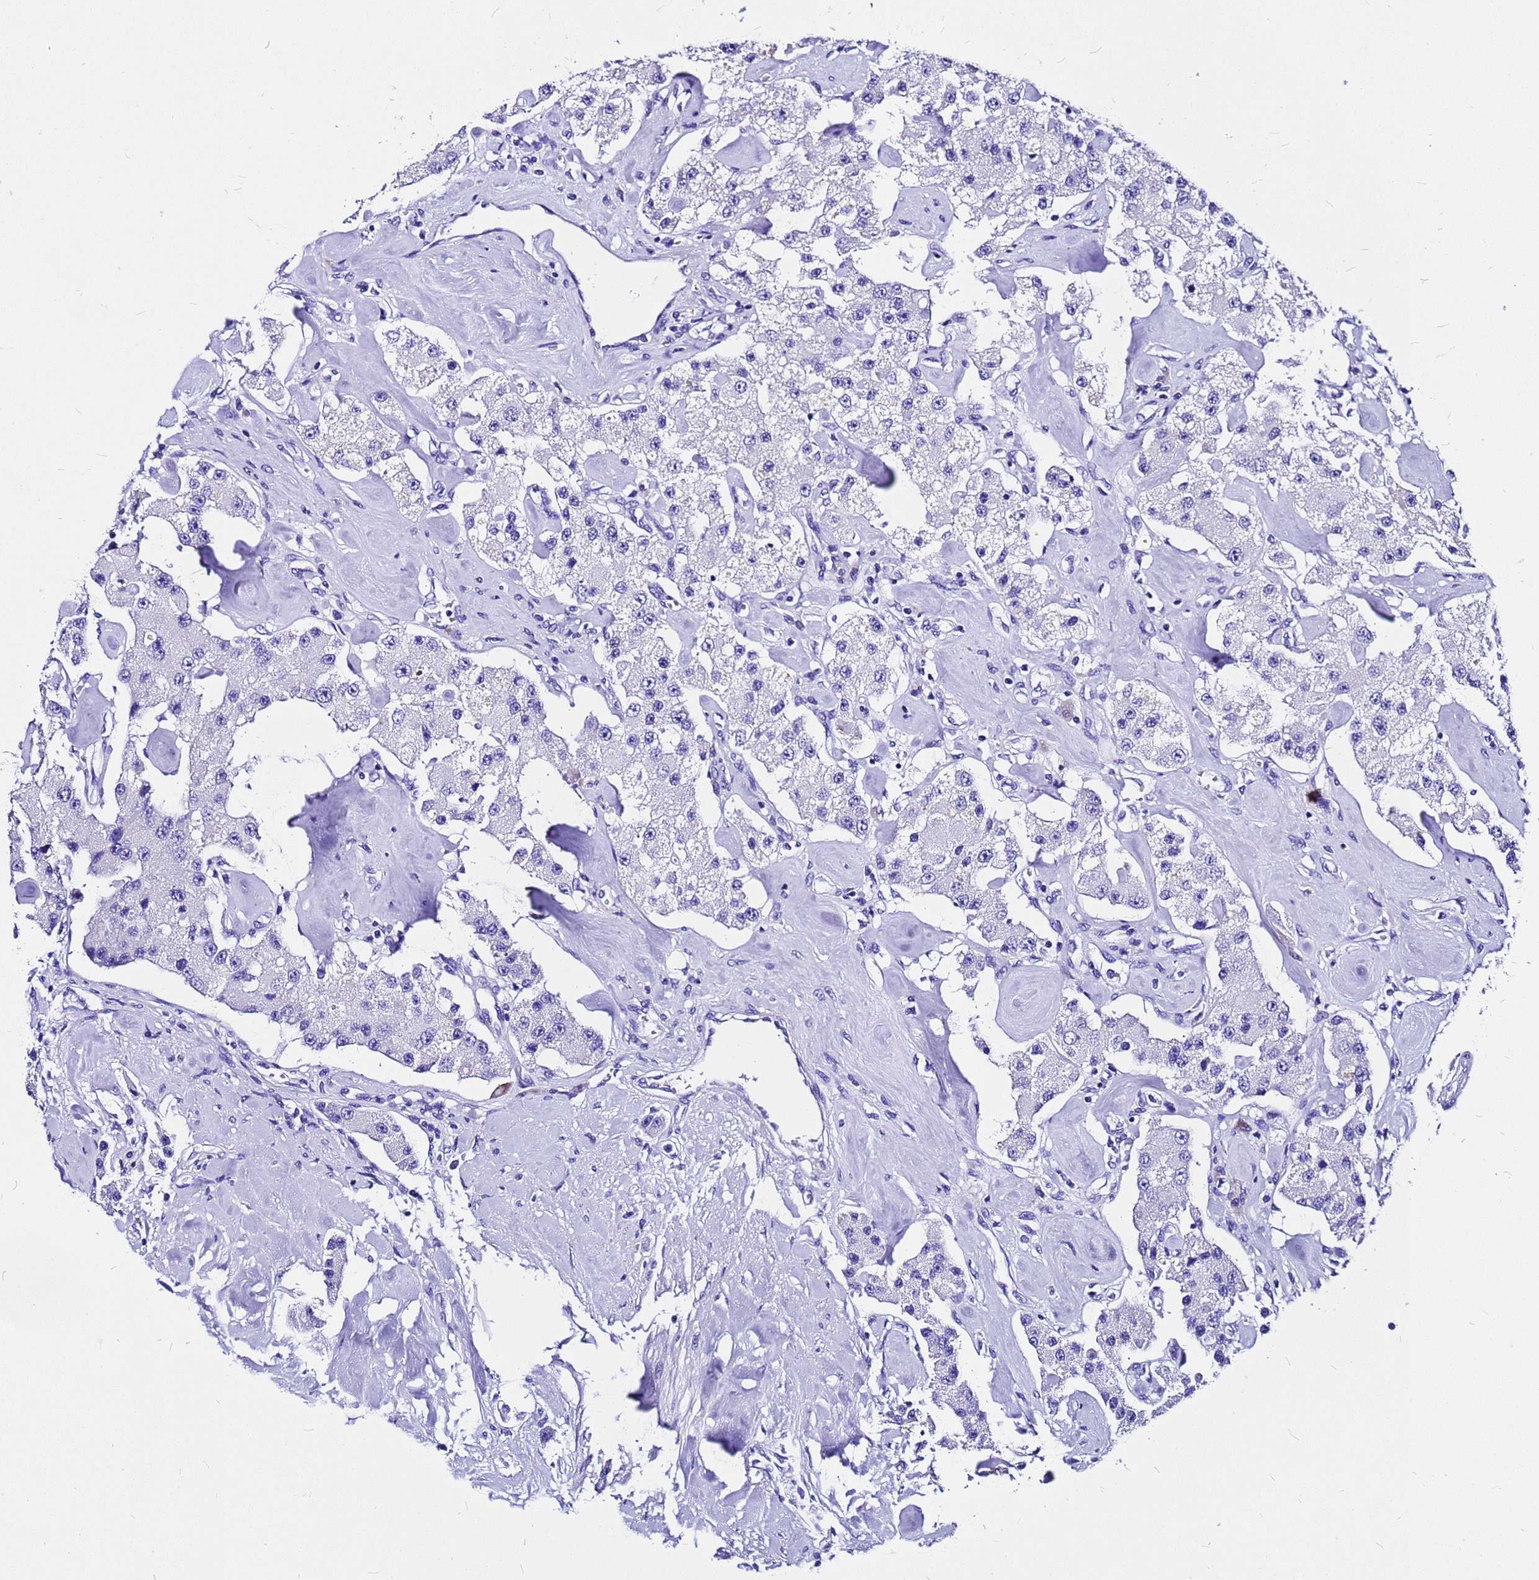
{"staining": {"intensity": "negative", "quantity": "none", "location": "none"}, "tissue": "carcinoid", "cell_type": "Tumor cells", "image_type": "cancer", "snomed": [{"axis": "morphology", "description": "Carcinoid, malignant, NOS"}, {"axis": "topography", "description": "Pancreas"}], "caption": "This is an IHC photomicrograph of human carcinoid. There is no expression in tumor cells.", "gene": "HERC4", "patient": {"sex": "male", "age": 41}}